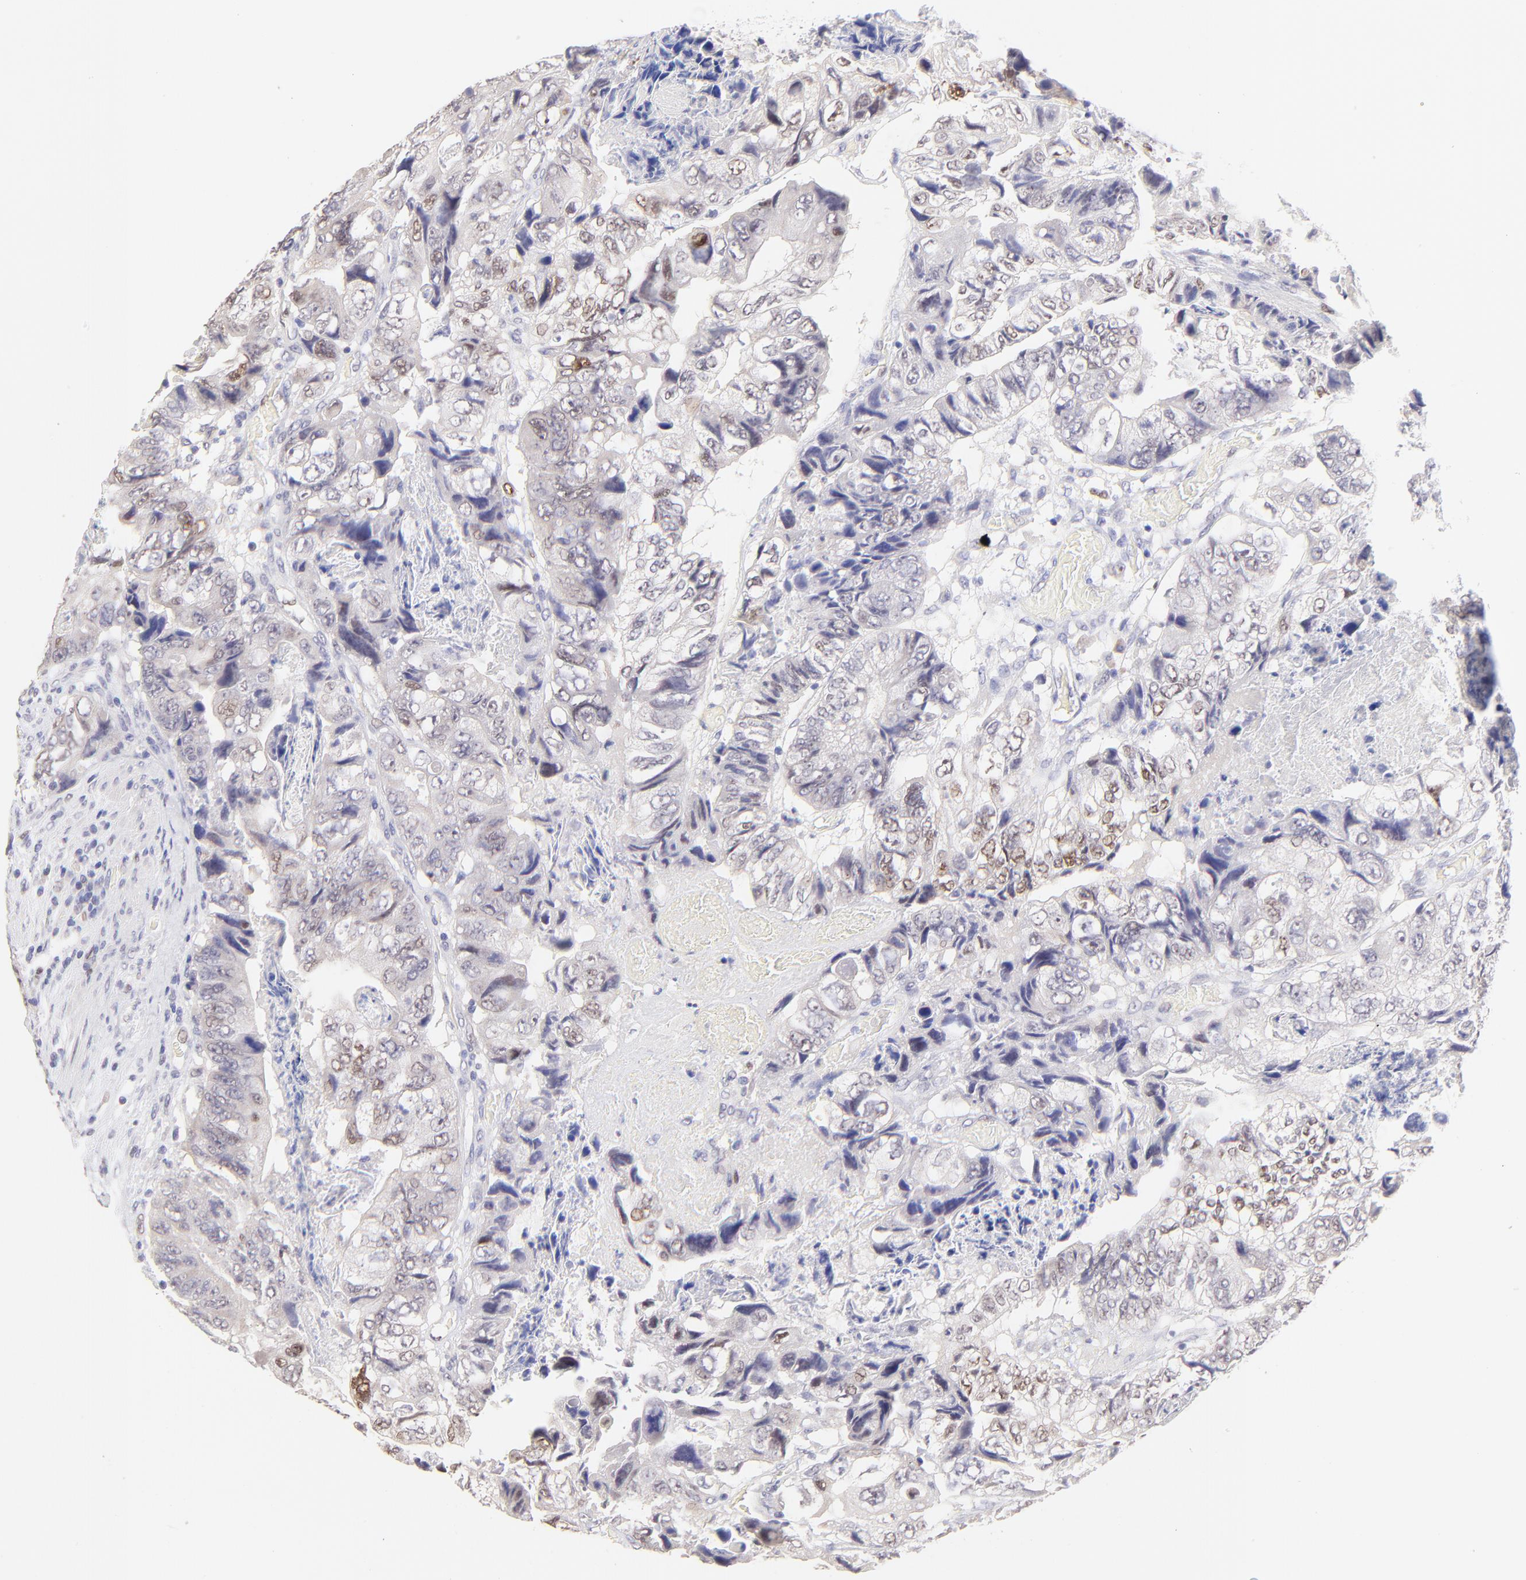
{"staining": {"intensity": "weak", "quantity": "<25%", "location": "nuclear"}, "tissue": "colorectal cancer", "cell_type": "Tumor cells", "image_type": "cancer", "snomed": [{"axis": "morphology", "description": "Adenocarcinoma, NOS"}, {"axis": "topography", "description": "Rectum"}], "caption": "This is an IHC micrograph of colorectal adenocarcinoma. There is no staining in tumor cells.", "gene": "KLF4", "patient": {"sex": "female", "age": 82}}